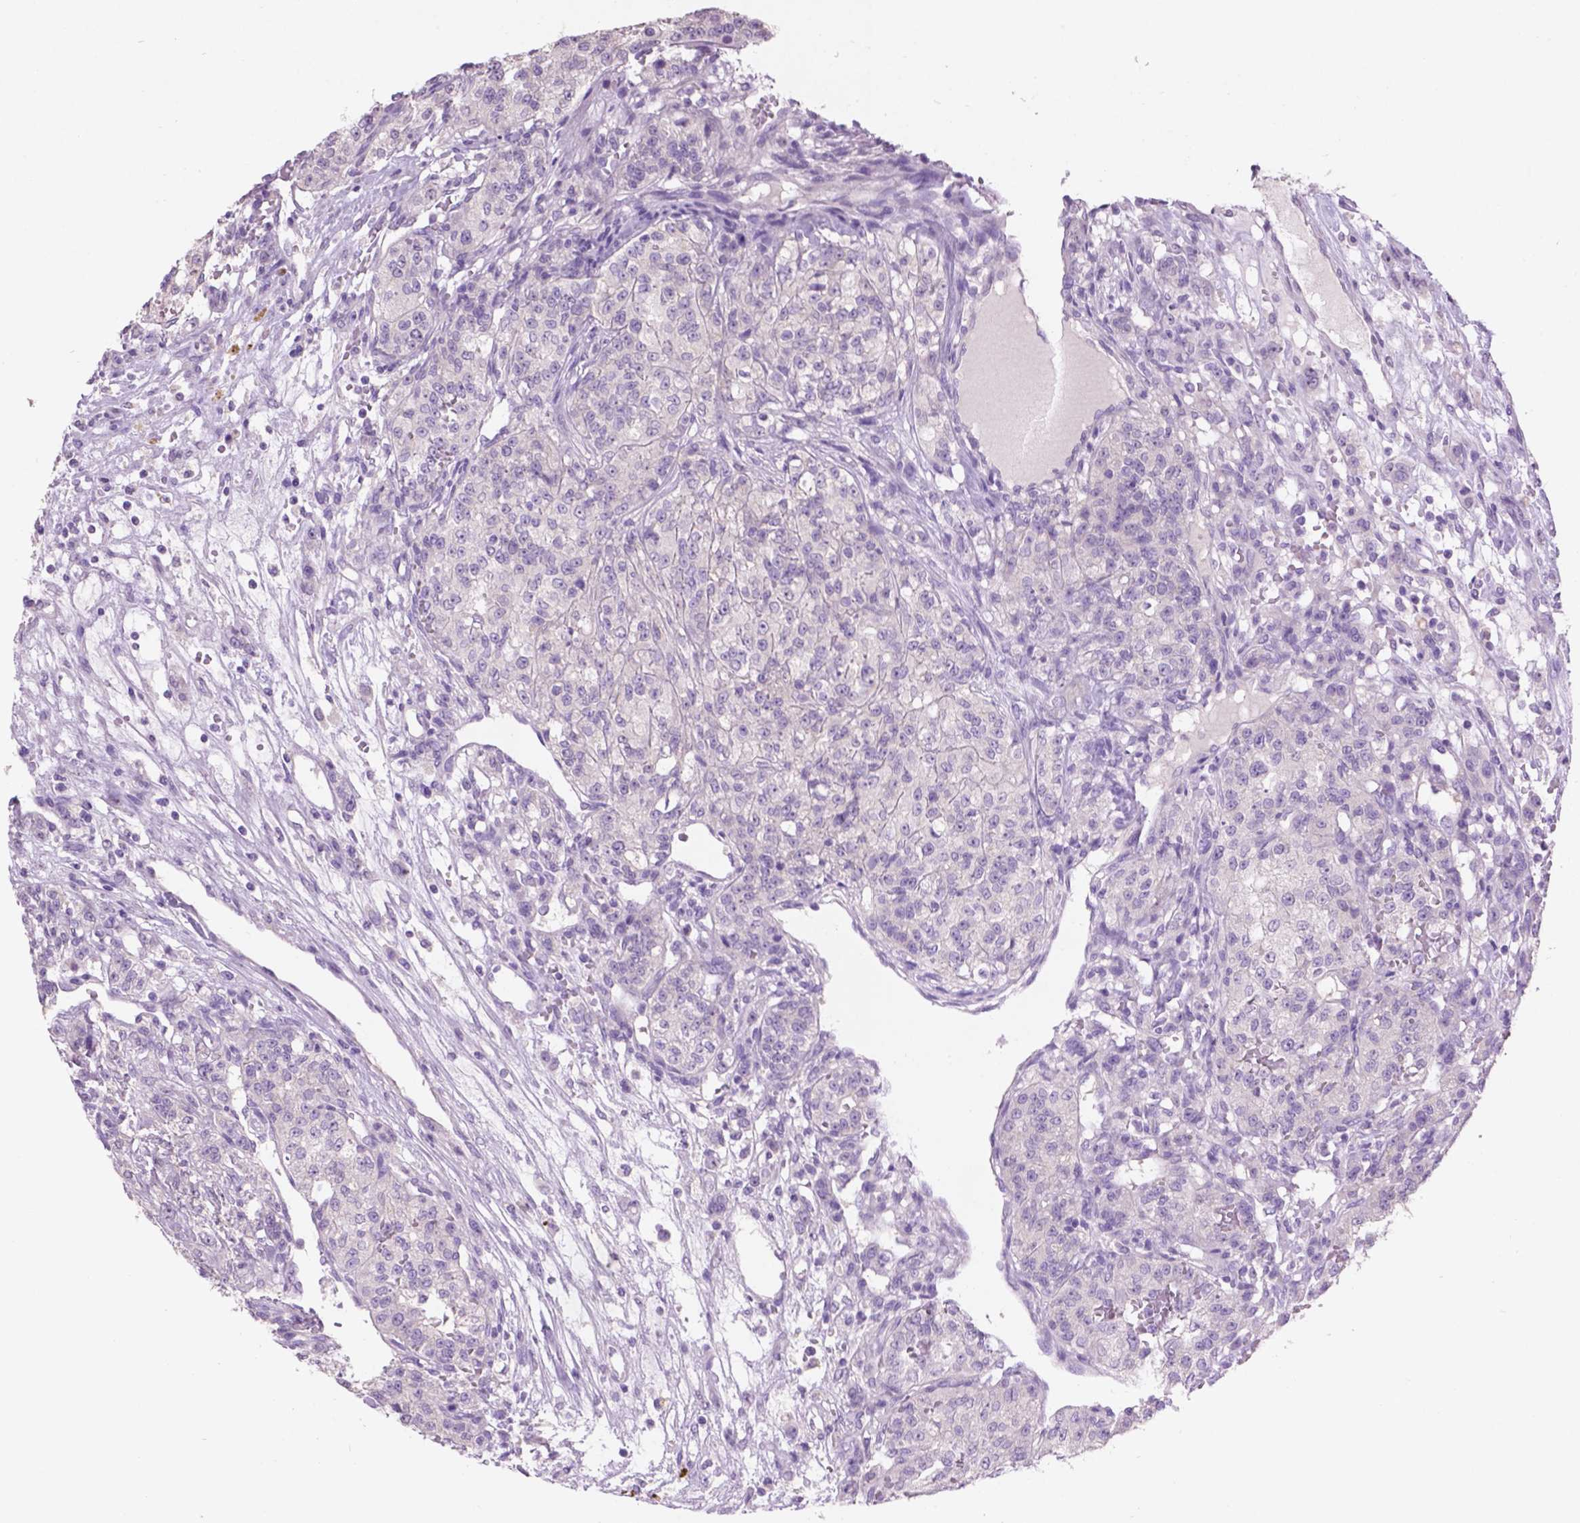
{"staining": {"intensity": "negative", "quantity": "none", "location": "none"}, "tissue": "renal cancer", "cell_type": "Tumor cells", "image_type": "cancer", "snomed": [{"axis": "morphology", "description": "Adenocarcinoma, NOS"}, {"axis": "topography", "description": "Kidney"}], "caption": "The immunohistochemistry (IHC) histopathology image has no significant staining in tumor cells of renal adenocarcinoma tissue.", "gene": "CRYBA4", "patient": {"sex": "female", "age": 63}}